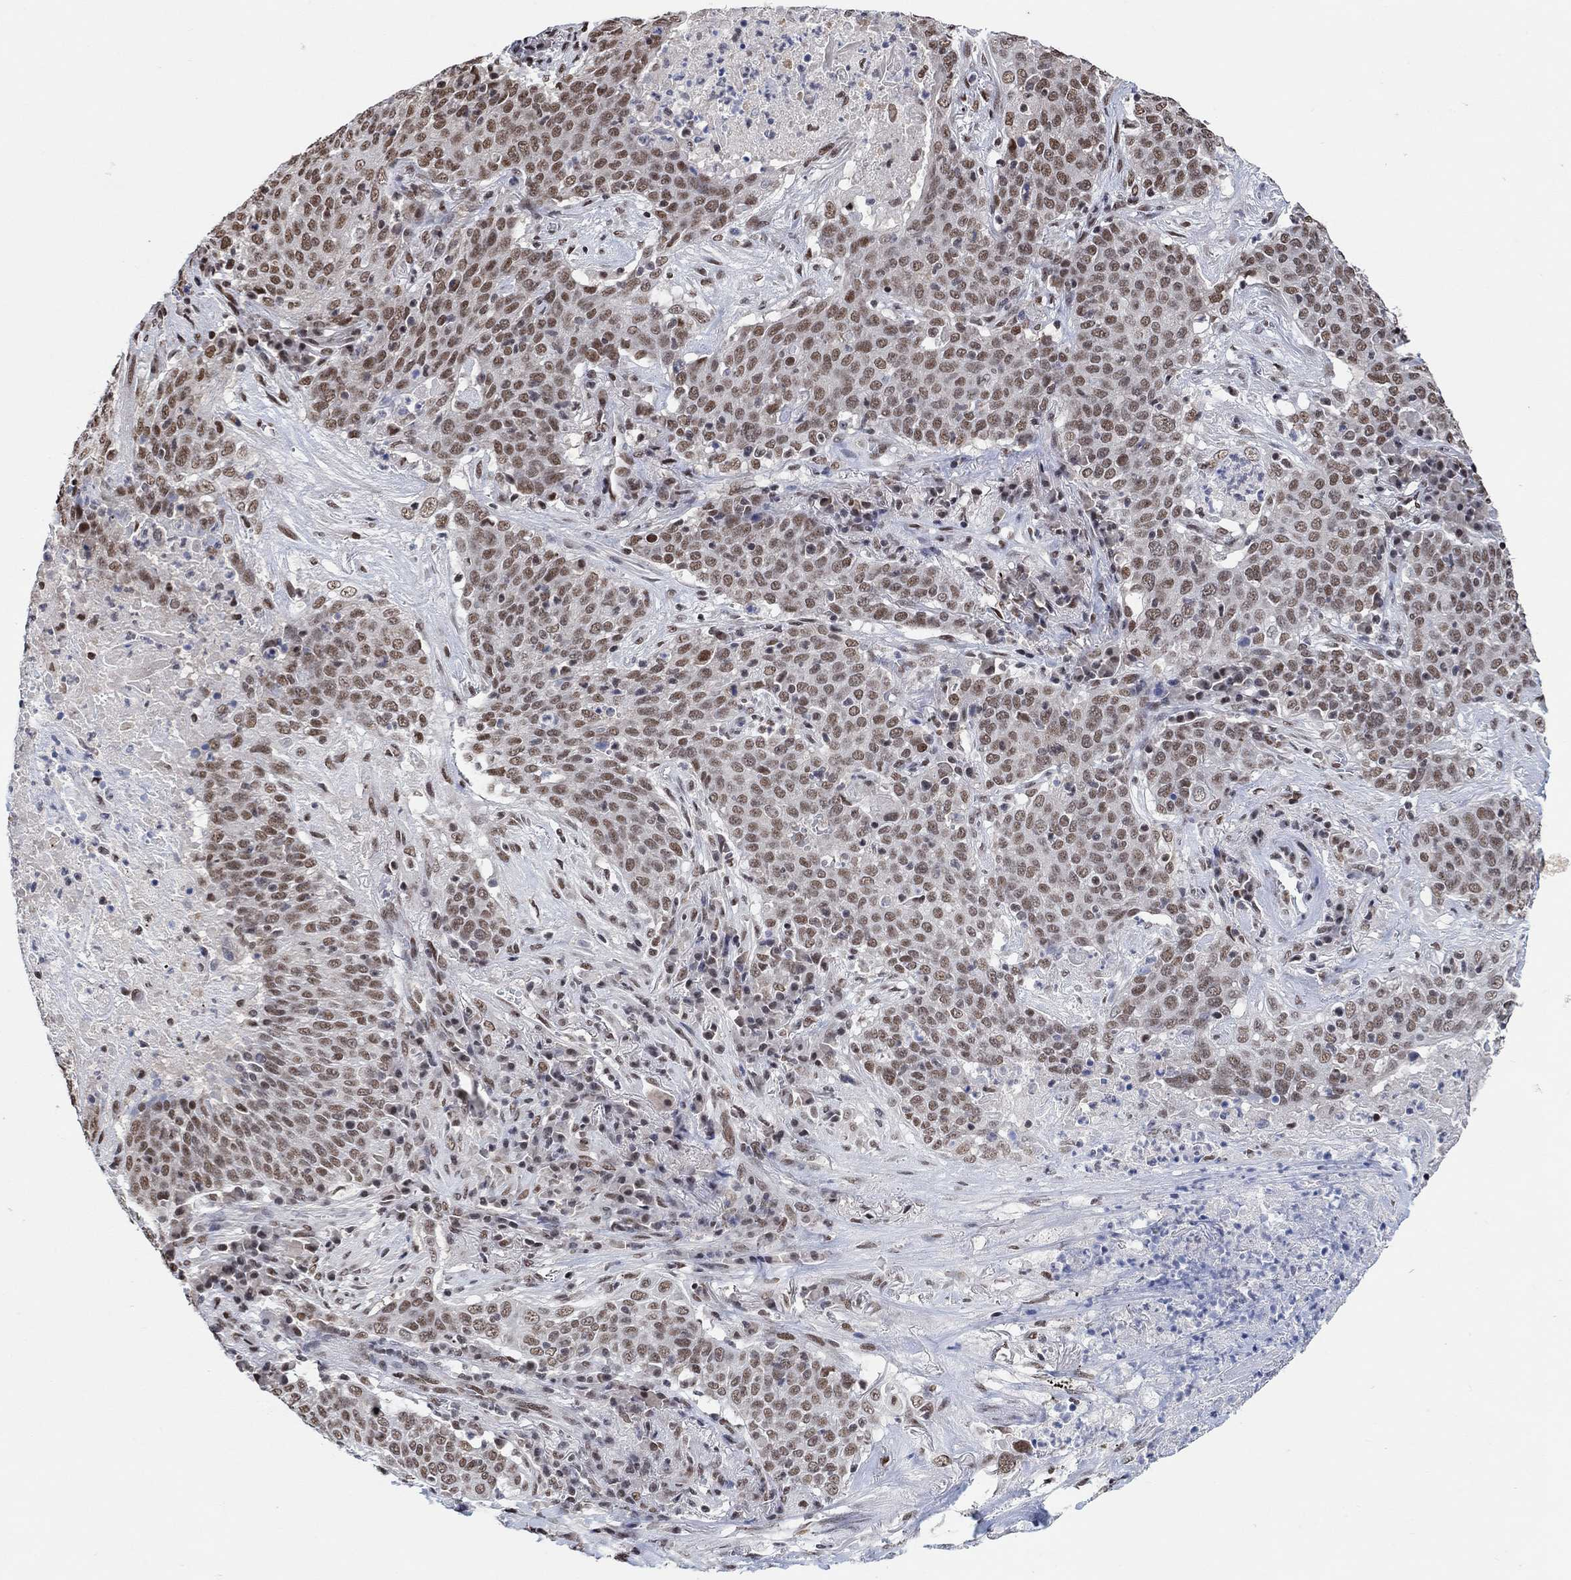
{"staining": {"intensity": "moderate", "quantity": ">75%", "location": "nuclear"}, "tissue": "lung cancer", "cell_type": "Tumor cells", "image_type": "cancer", "snomed": [{"axis": "morphology", "description": "Squamous cell carcinoma, NOS"}, {"axis": "topography", "description": "Lung"}], "caption": "There is medium levels of moderate nuclear staining in tumor cells of lung squamous cell carcinoma, as demonstrated by immunohistochemical staining (brown color).", "gene": "USP39", "patient": {"sex": "male", "age": 82}}